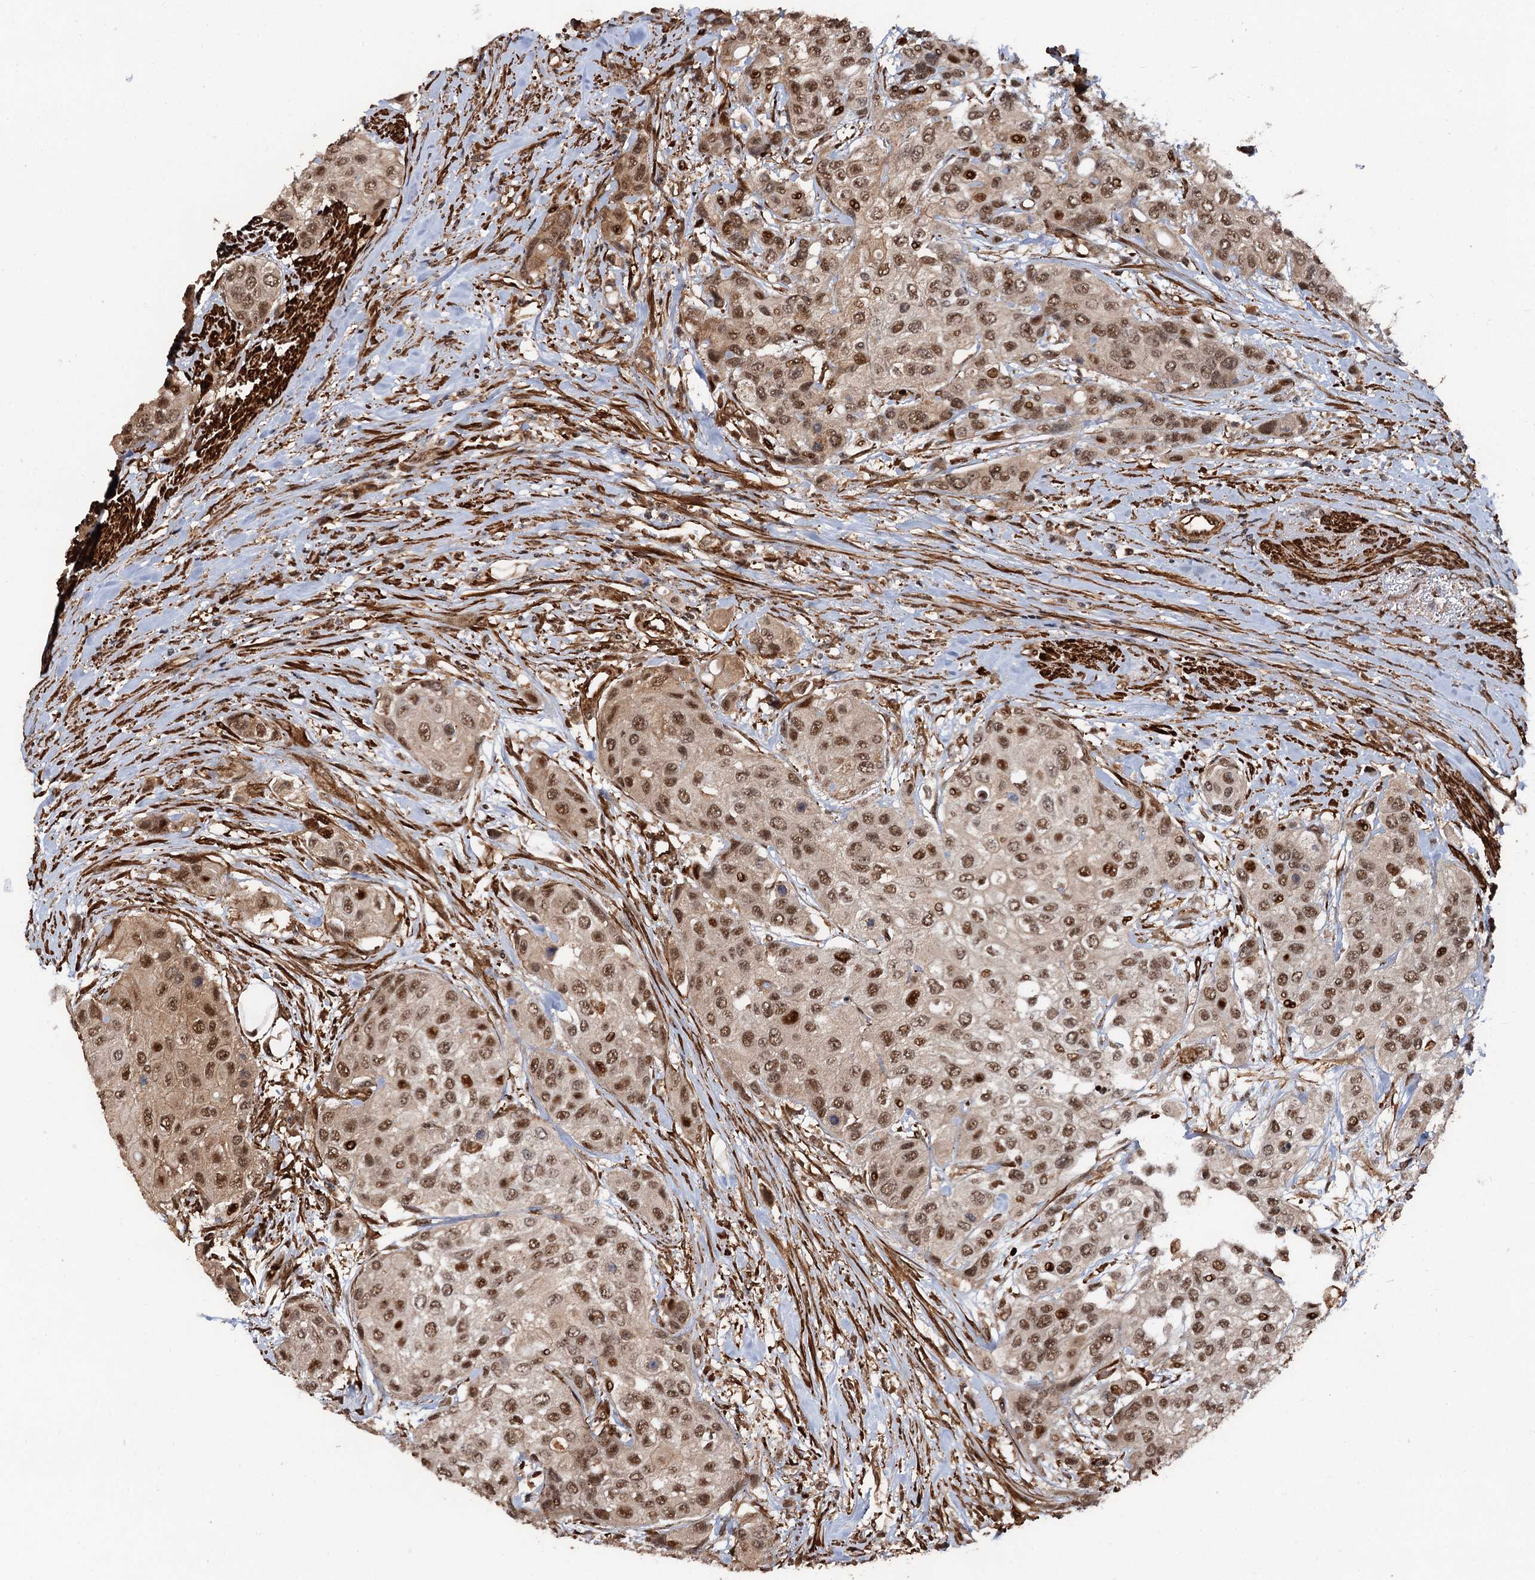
{"staining": {"intensity": "moderate", "quantity": ">75%", "location": "nuclear"}, "tissue": "urothelial cancer", "cell_type": "Tumor cells", "image_type": "cancer", "snomed": [{"axis": "morphology", "description": "Normal tissue, NOS"}, {"axis": "morphology", "description": "Urothelial carcinoma, High grade"}, {"axis": "topography", "description": "Vascular tissue"}, {"axis": "topography", "description": "Urinary bladder"}], "caption": "Tumor cells display moderate nuclear staining in approximately >75% of cells in urothelial cancer. The staining was performed using DAB (3,3'-diaminobenzidine) to visualize the protein expression in brown, while the nuclei were stained in blue with hematoxylin (Magnification: 20x).", "gene": "SNRNP25", "patient": {"sex": "female", "age": 56}}